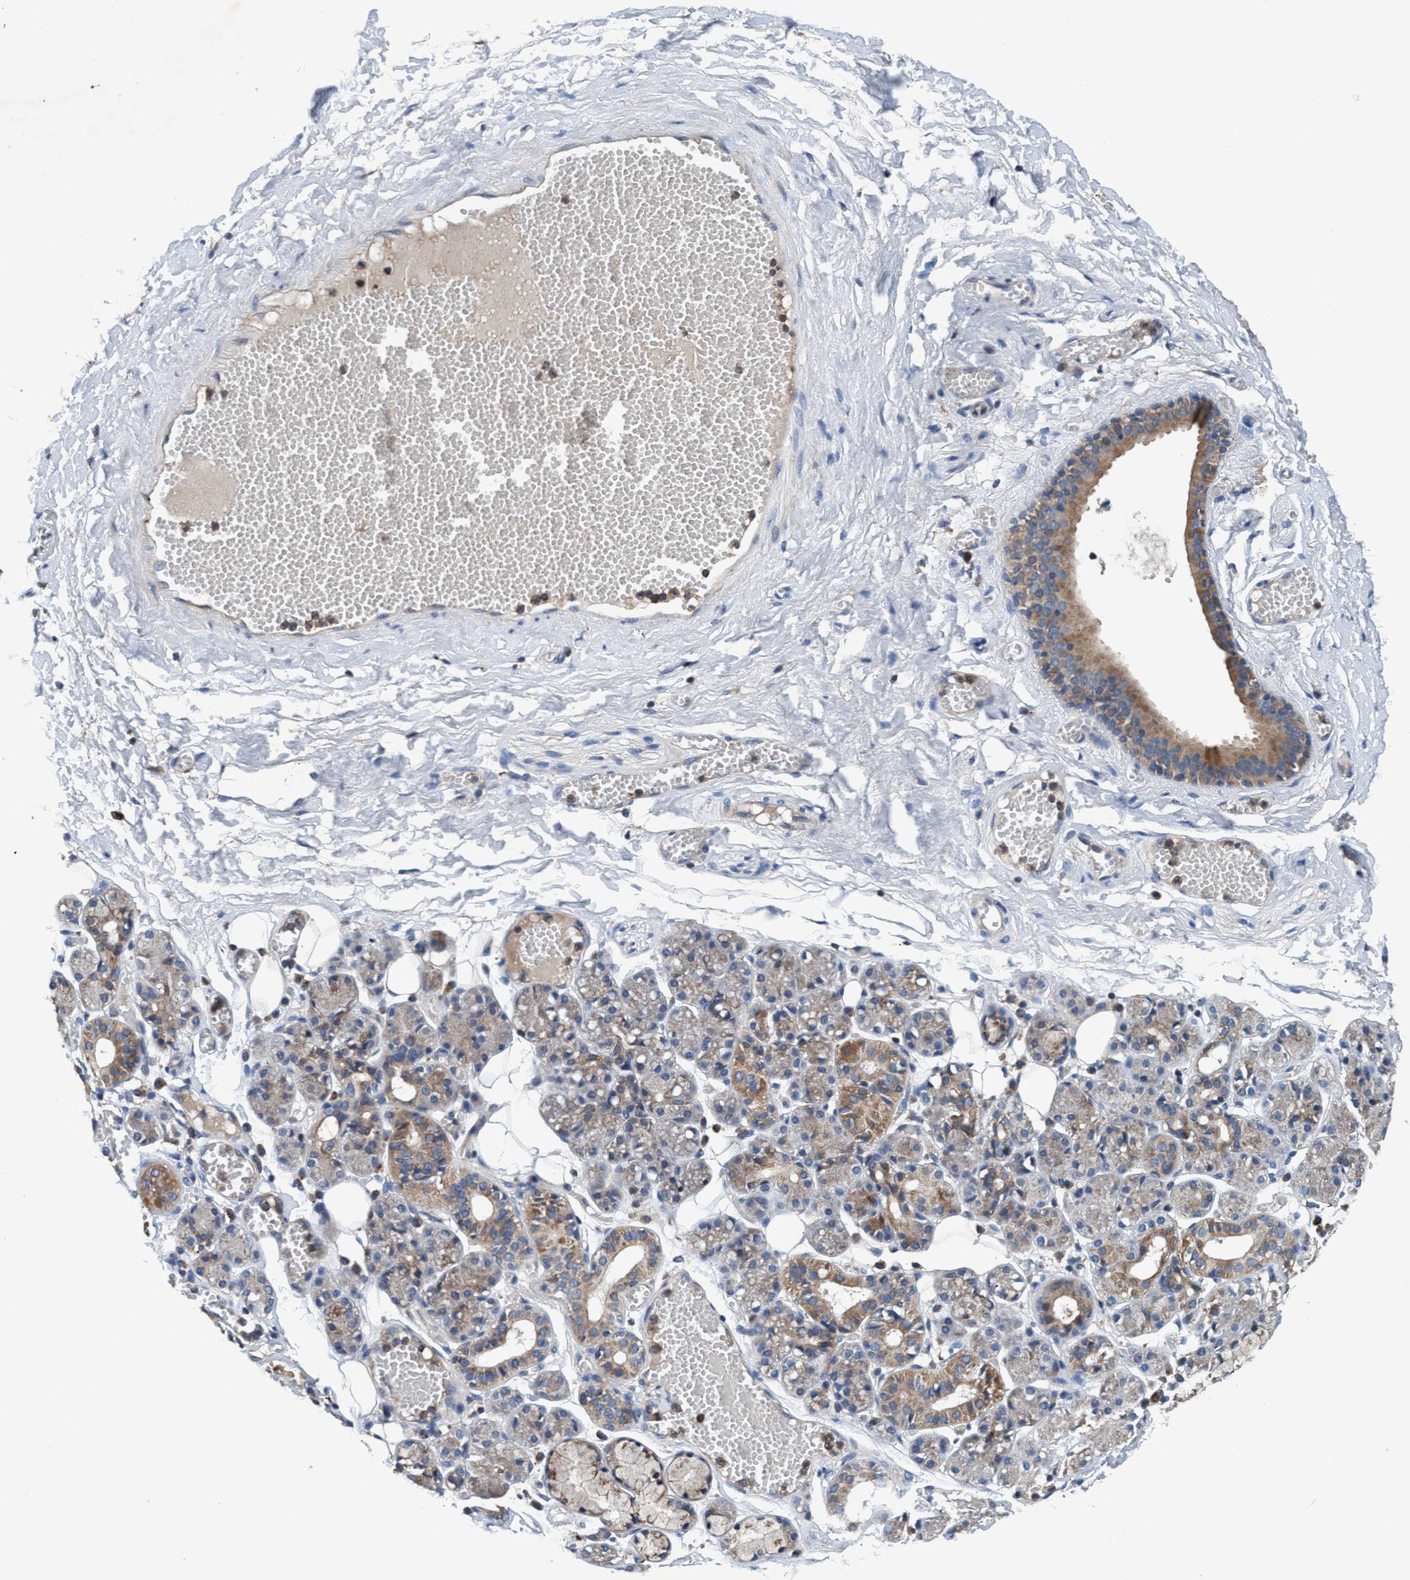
{"staining": {"intensity": "weak", "quantity": "25%-75%", "location": "cytoplasmic/membranous"}, "tissue": "salivary gland", "cell_type": "Glandular cells", "image_type": "normal", "snomed": [{"axis": "morphology", "description": "Normal tissue, NOS"}, {"axis": "topography", "description": "Salivary gland"}], "caption": "Salivary gland was stained to show a protein in brown. There is low levels of weak cytoplasmic/membranous expression in approximately 25%-75% of glandular cells. The staining is performed using DAB brown chromogen to label protein expression. The nuclei are counter-stained blue using hematoxylin.", "gene": "ENDOG", "patient": {"sex": "male", "age": 63}}